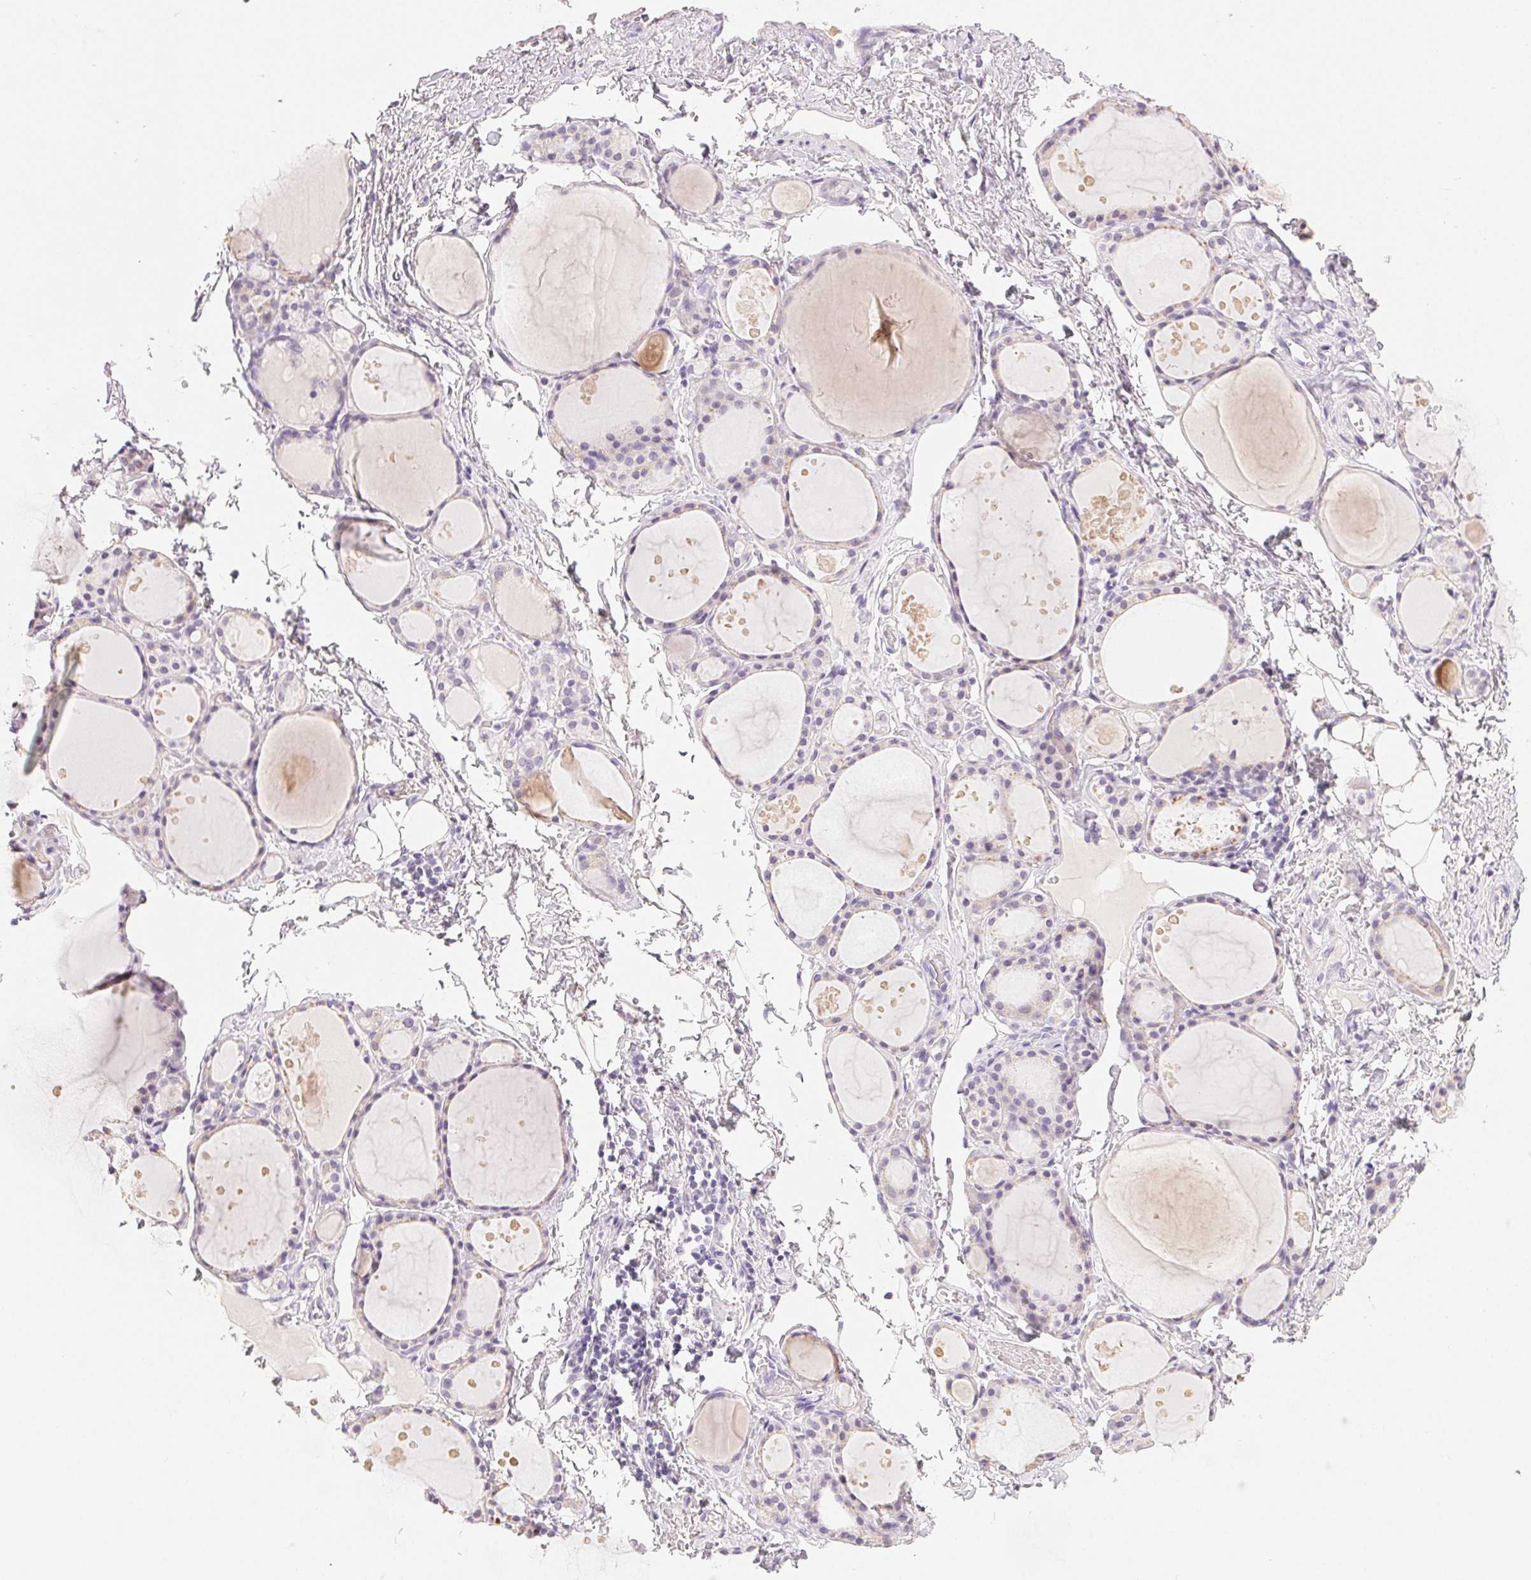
{"staining": {"intensity": "negative", "quantity": "none", "location": "none"}, "tissue": "thyroid gland", "cell_type": "Glandular cells", "image_type": "normal", "snomed": [{"axis": "morphology", "description": "Normal tissue, NOS"}, {"axis": "topography", "description": "Thyroid gland"}], "caption": "Immunohistochemical staining of normal human thyroid gland demonstrates no significant expression in glandular cells. The staining is performed using DAB brown chromogen with nuclei counter-stained in using hematoxylin.", "gene": "MIOX", "patient": {"sex": "male", "age": 68}}